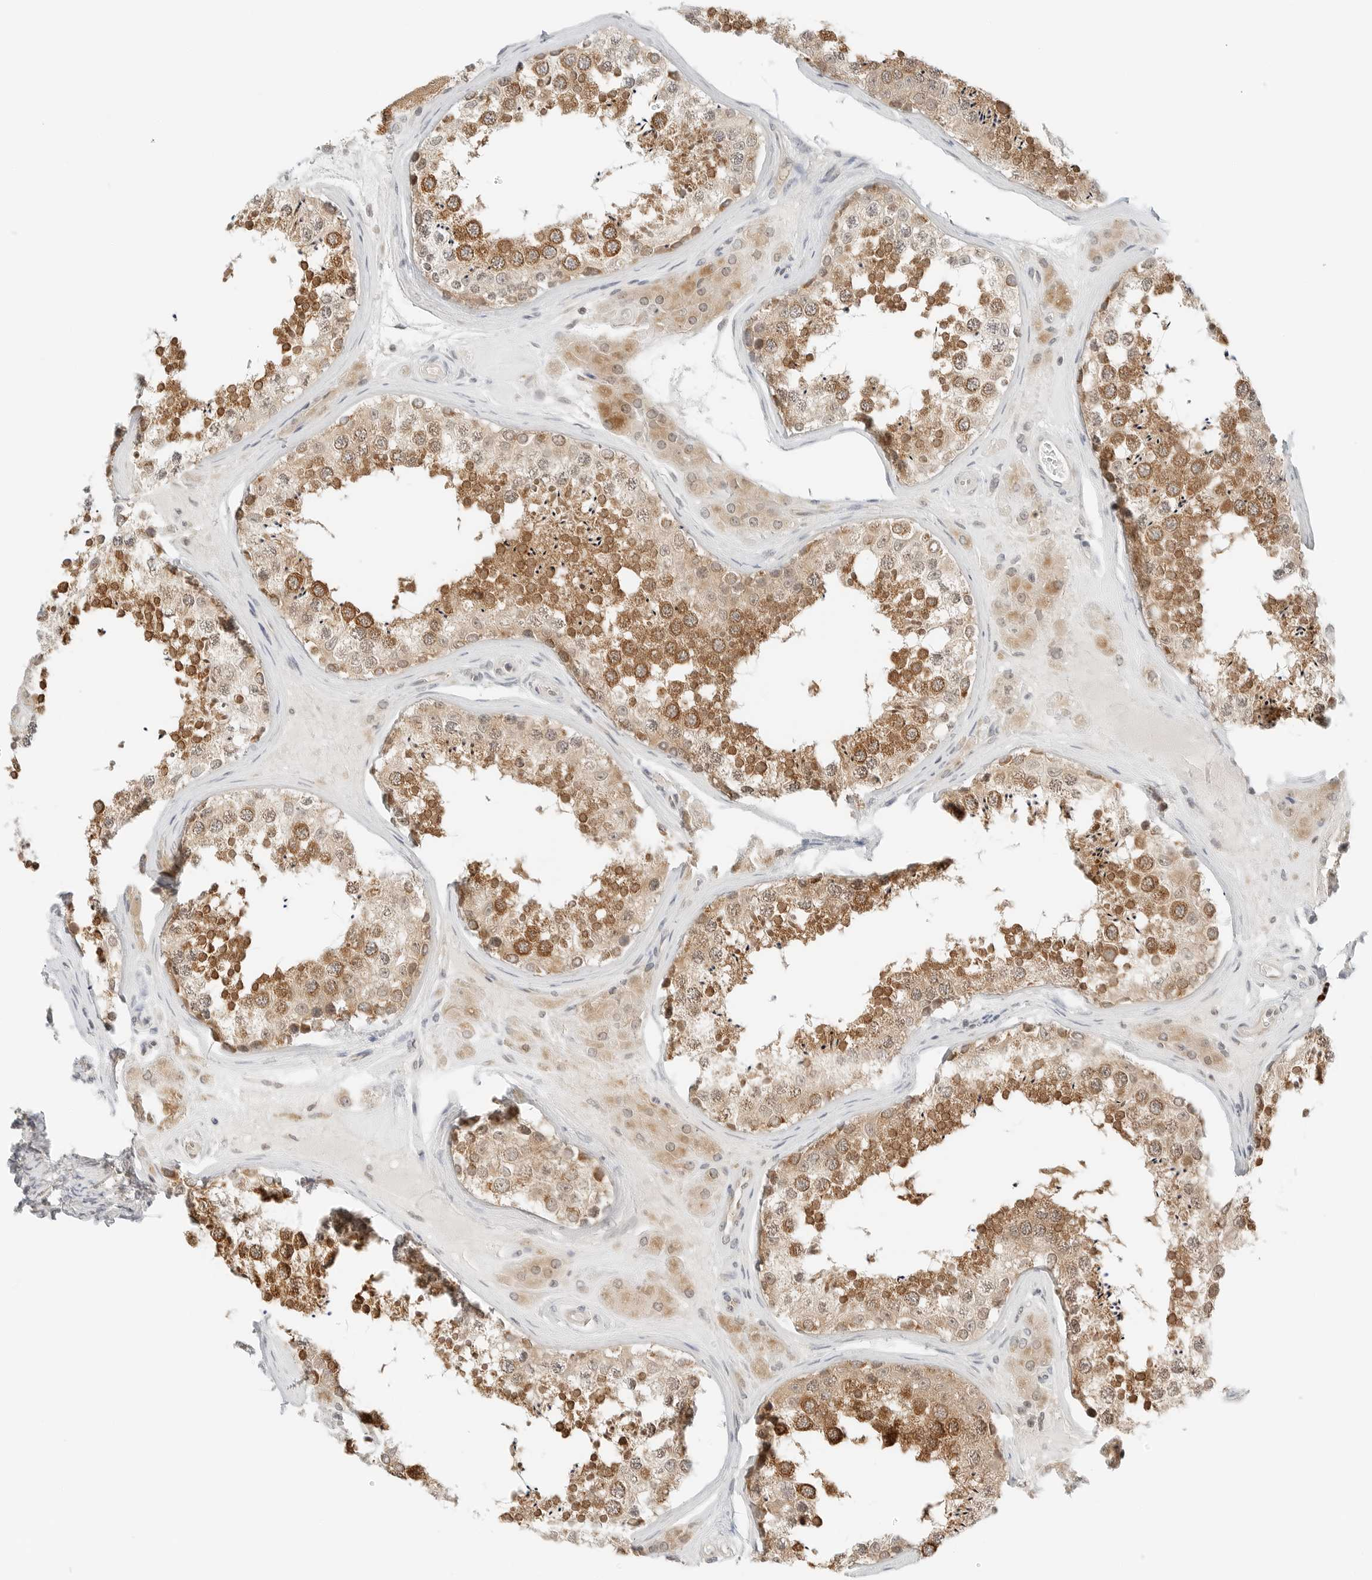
{"staining": {"intensity": "moderate", "quantity": ">75%", "location": "cytoplasmic/membranous"}, "tissue": "testis", "cell_type": "Cells in seminiferous ducts", "image_type": "normal", "snomed": [{"axis": "morphology", "description": "Normal tissue, NOS"}, {"axis": "topography", "description": "Testis"}], "caption": "Protein positivity by immunohistochemistry (IHC) reveals moderate cytoplasmic/membranous positivity in about >75% of cells in seminiferous ducts in benign testis.", "gene": "IQCC", "patient": {"sex": "male", "age": 46}}